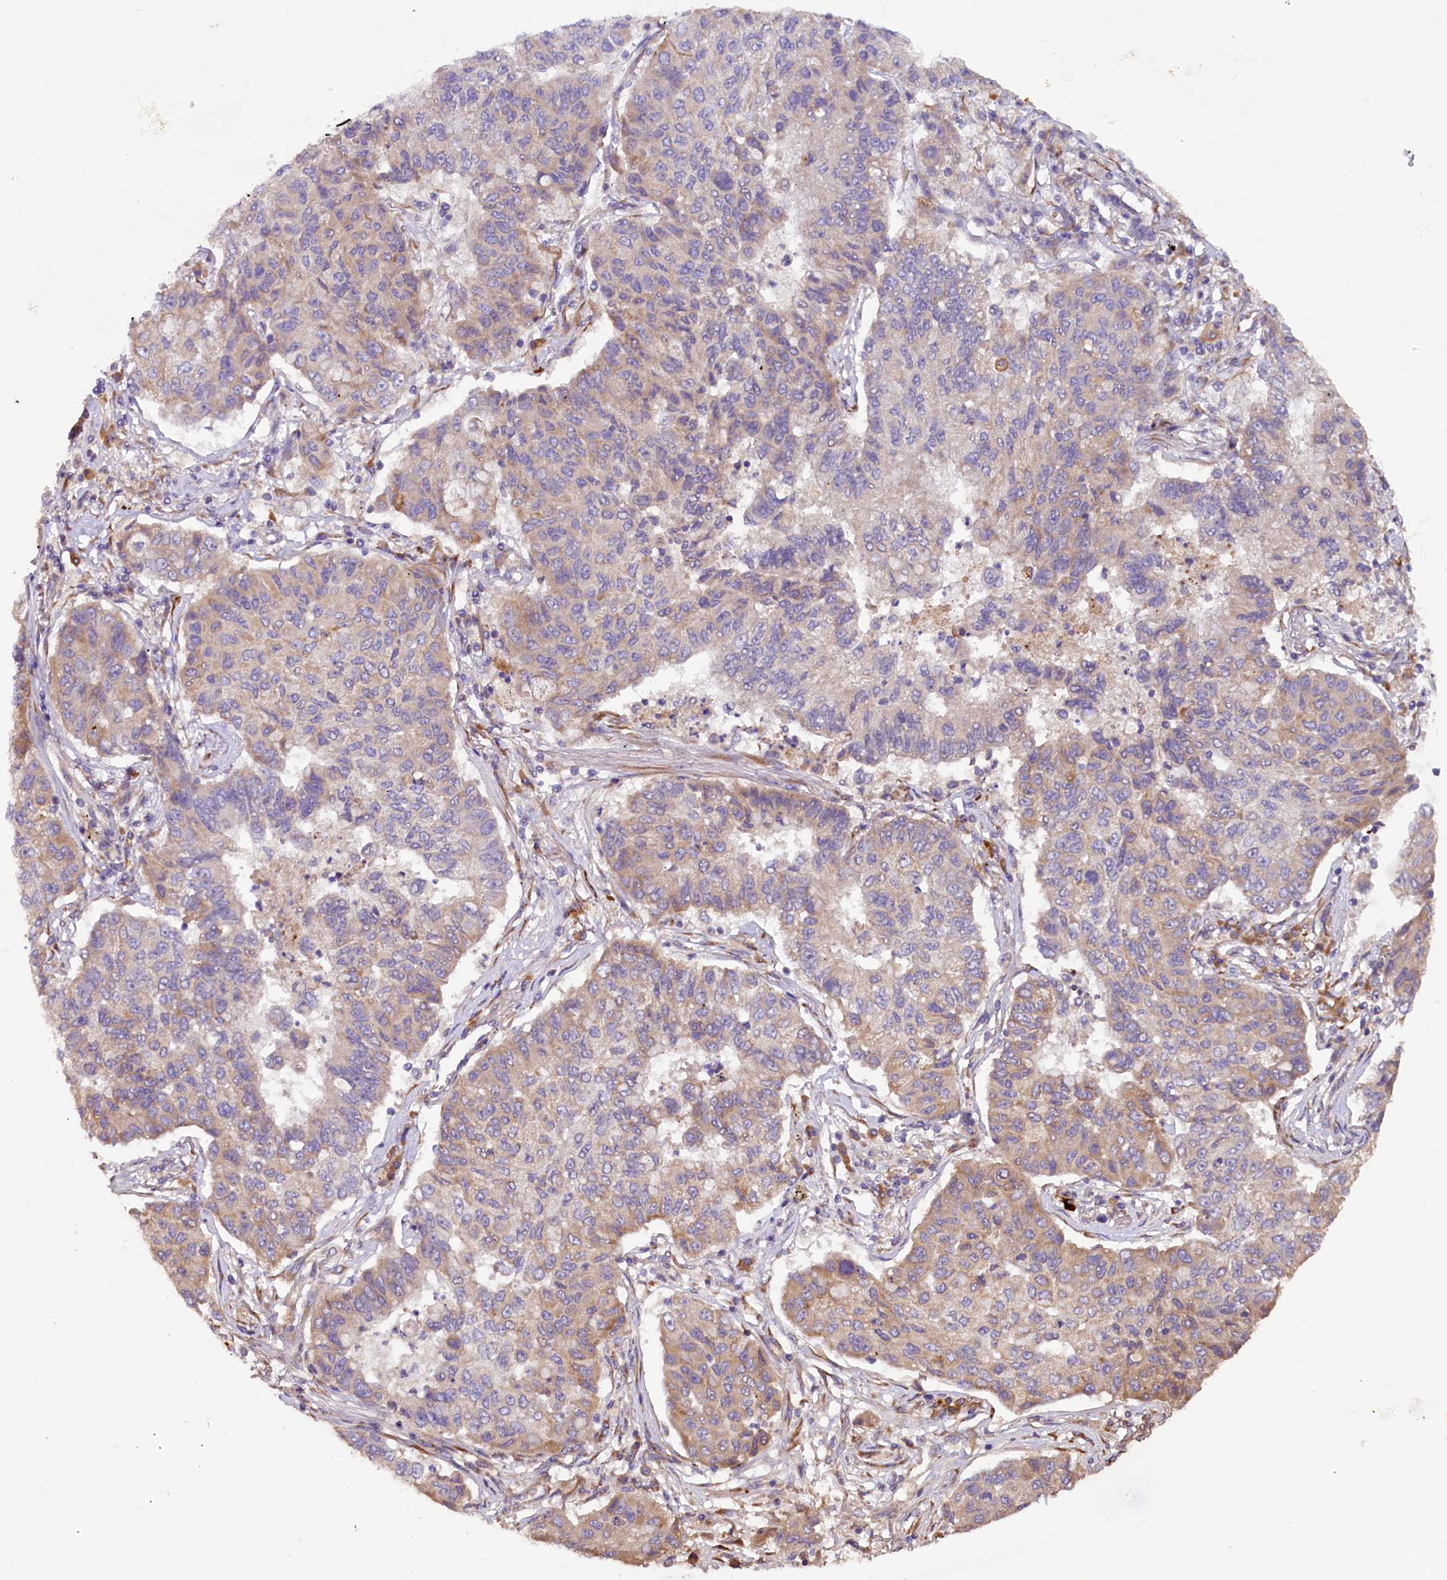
{"staining": {"intensity": "weak", "quantity": "25%-75%", "location": "cytoplasmic/membranous"}, "tissue": "lung cancer", "cell_type": "Tumor cells", "image_type": "cancer", "snomed": [{"axis": "morphology", "description": "Squamous cell carcinoma, NOS"}, {"axis": "topography", "description": "Lung"}], "caption": "Immunohistochemistry (IHC) (DAB (3,3'-diaminobenzidine)) staining of human lung cancer demonstrates weak cytoplasmic/membranous protein expression in approximately 25%-75% of tumor cells.", "gene": "SSC5D", "patient": {"sex": "male", "age": 74}}